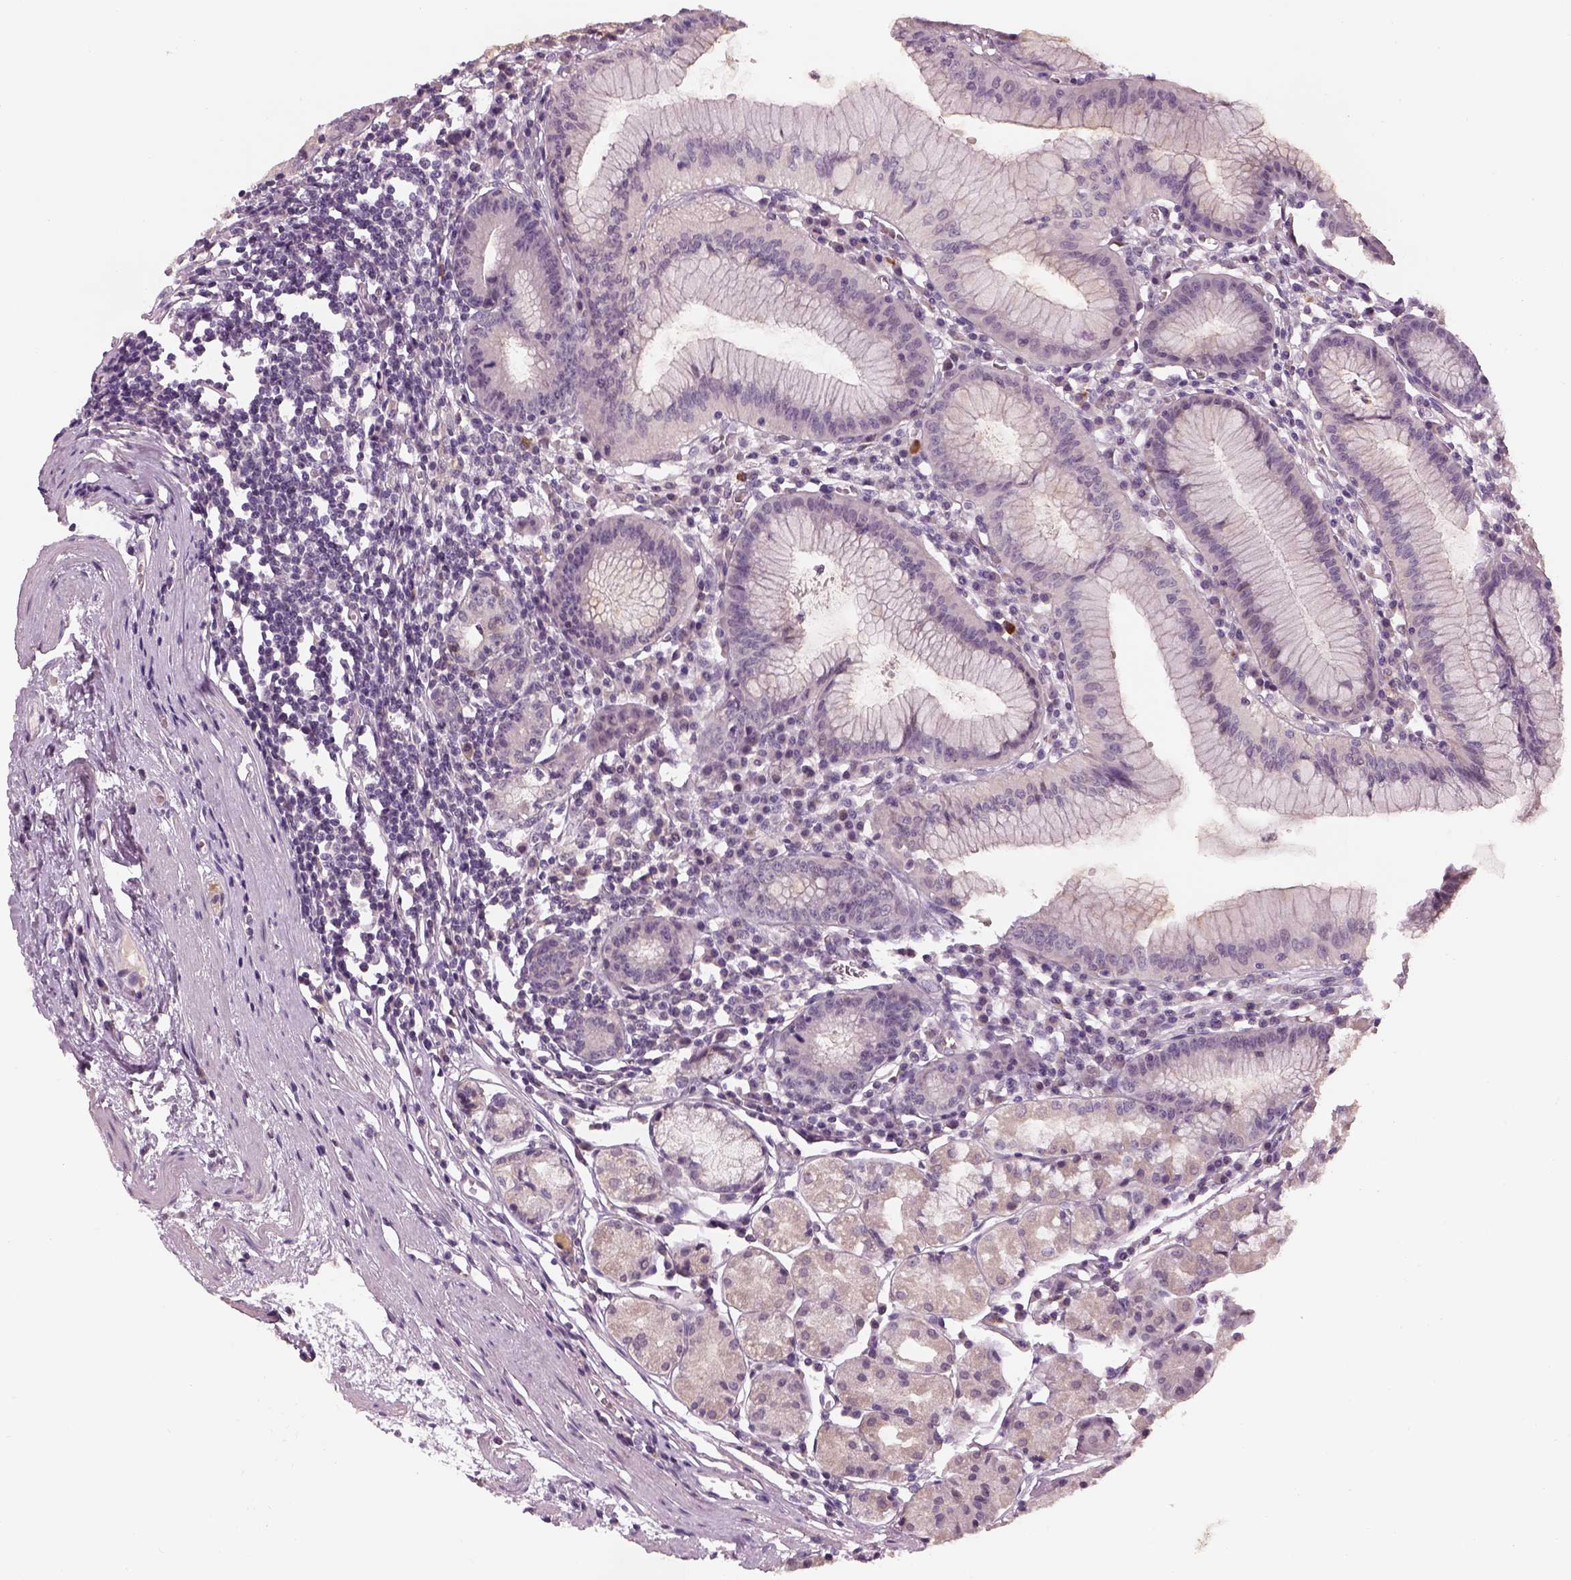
{"staining": {"intensity": "weak", "quantity": "<25%", "location": "cytoplasmic/membranous"}, "tissue": "stomach", "cell_type": "Glandular cells", "image_type": "normal", "snomed": [{"axis": "morphology", "description": "Normal tissue, NOS"}, {"axis": "topography", "description": "Stomach"}], "caption": "Glandular cells are negative for brown protein staining in benign stomach. (DAB (3,3'-diaminobenzidine) immunohistochemistry, high magnification).", "gene": "GDNF", "patient": {"sex": "male", "age": 55}}